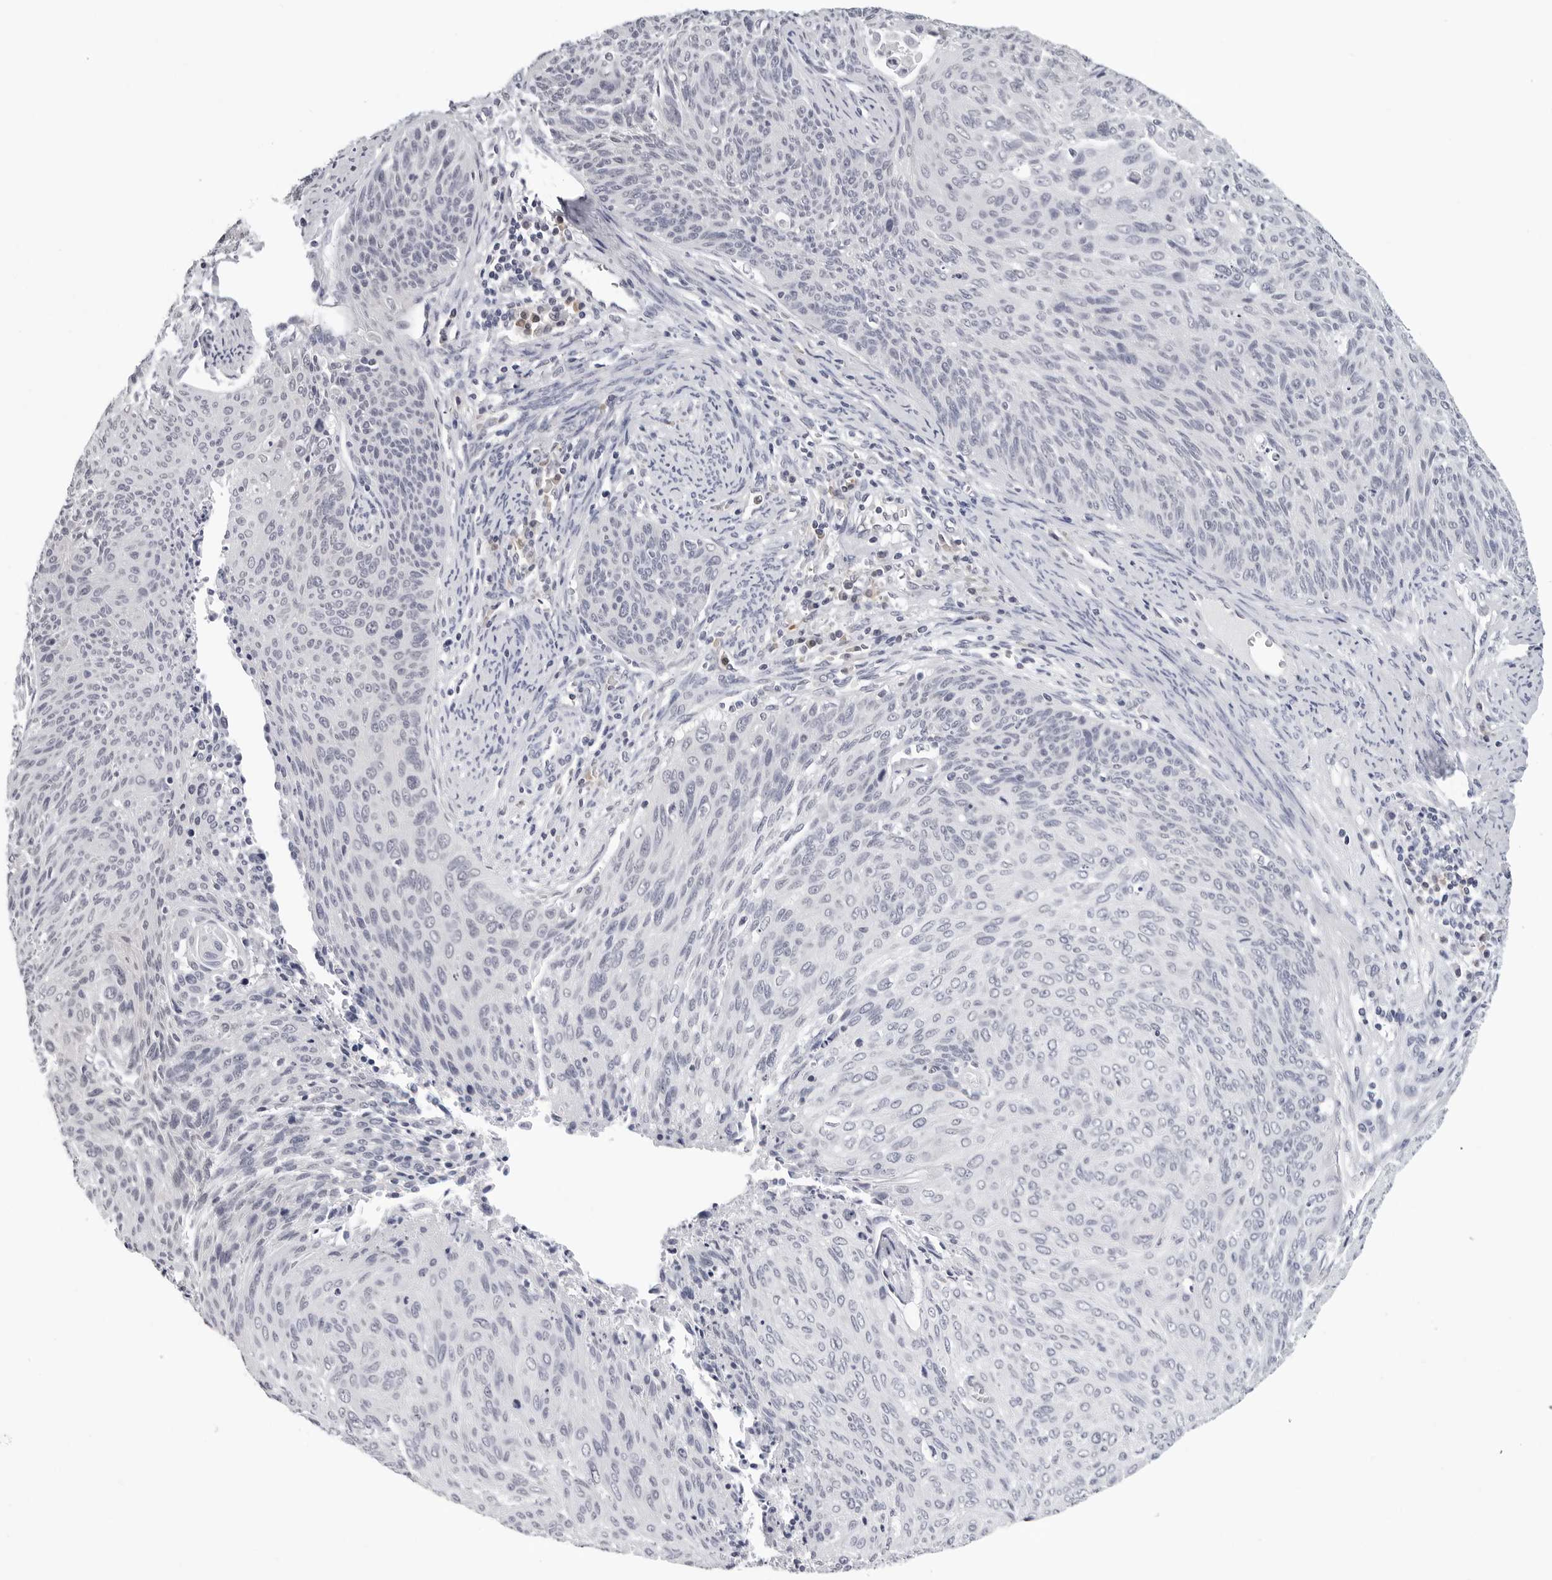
{"staining": {"intensity": "negative", "quantity": "none", "location": "none"}, "tissue": "cervical cancer", "cell_type": "Tumor cells", "image_type": "cancer", "snomed": [{"axis": "morphology", "description": "Squamous cell carcinoma, NOS"}, {"axis": "topography", "description": "Cervix"}], "caption": "Cervical cancer (squamous cell carcinoma) was stained to show a protein in brown. There is no significant staining in tumor cells.", "gene": "TRMT13", "patient": {"sex": "female", "age": 55}}